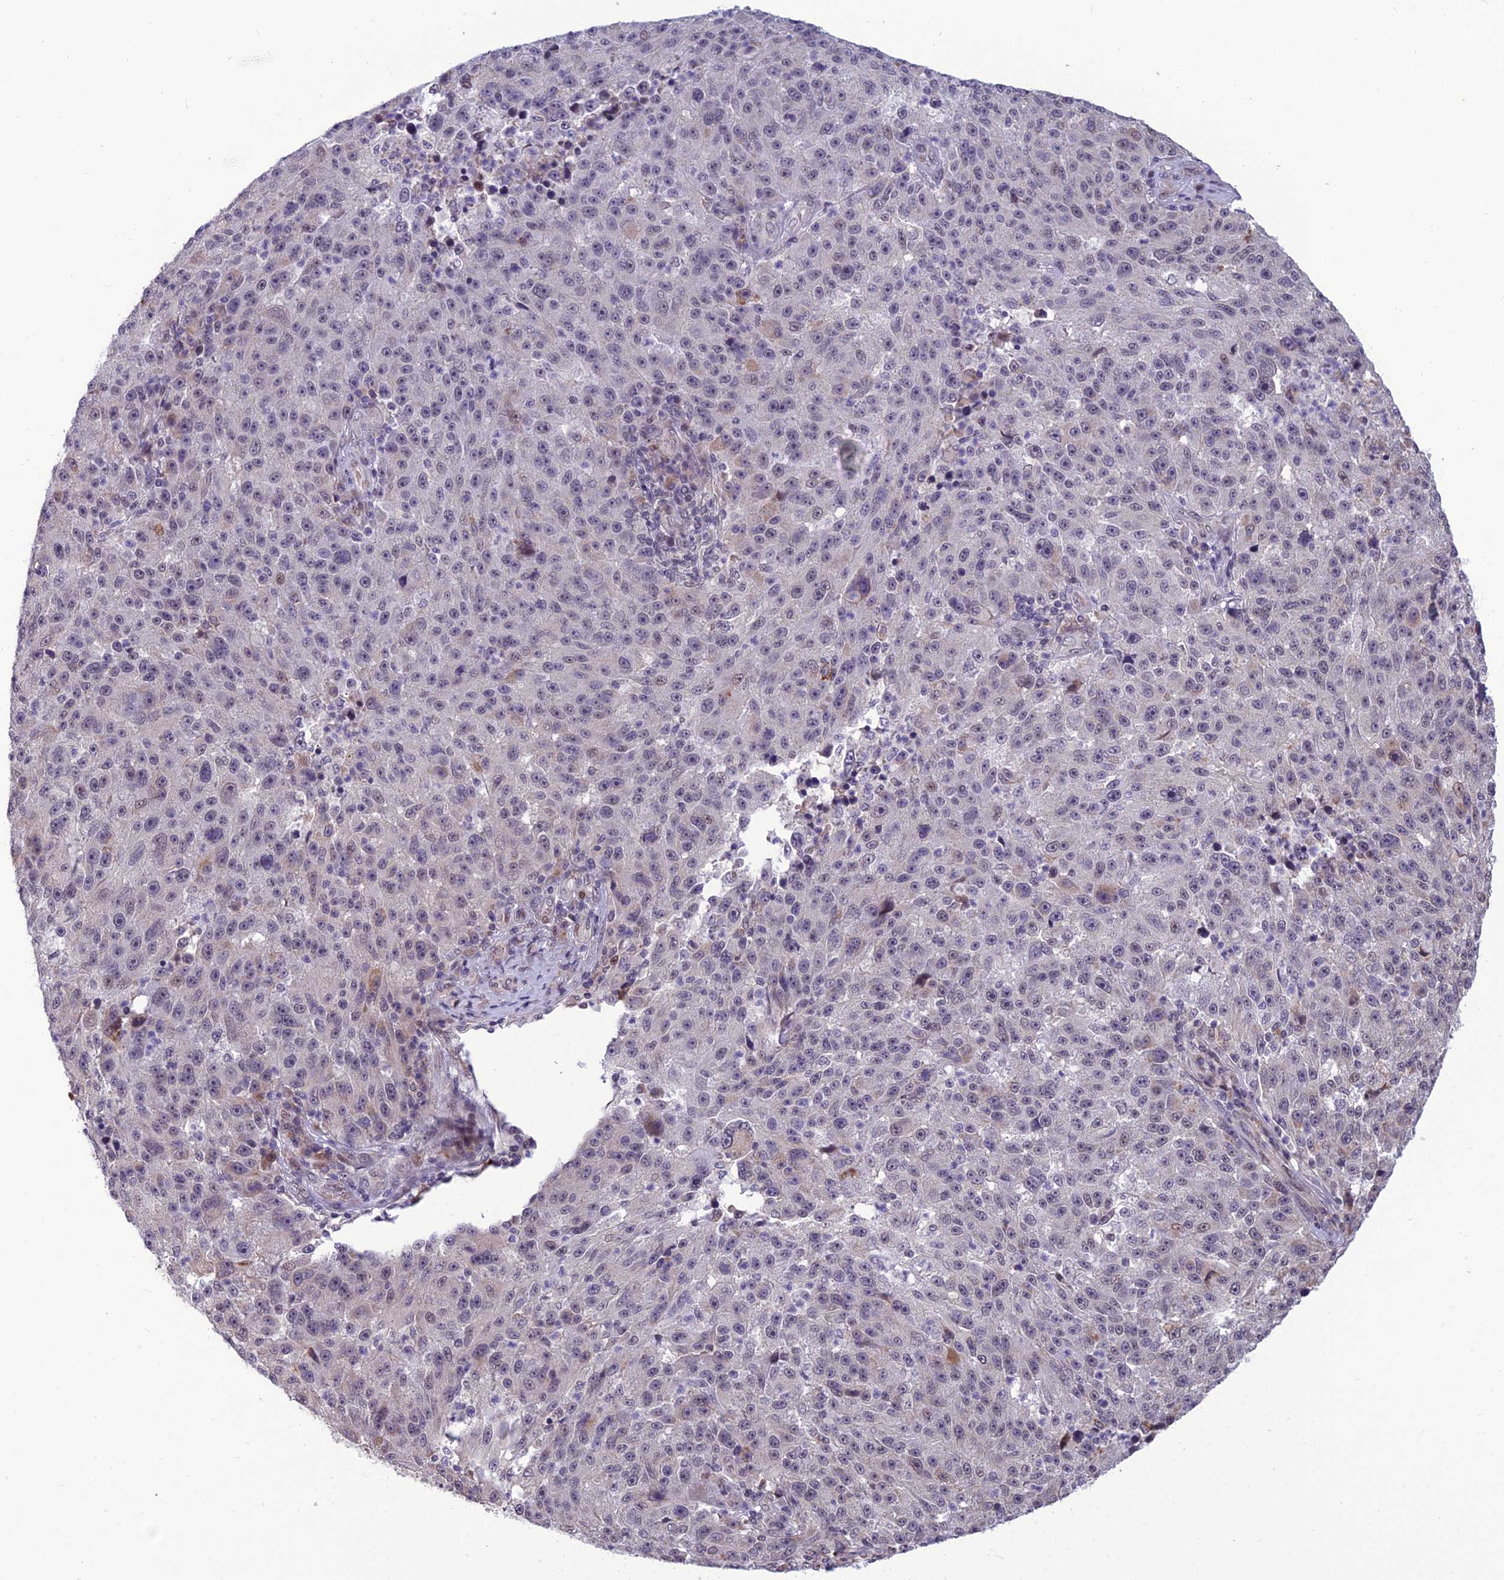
{"staining": {"intensity": "weak", "quantity": "<25%", "location": "cytoplasmic/membranous"}, "tissue": "melanoma", "cell_type": "Tumor cells", "image_type": "cancer", "snomed": [{"axis": "morphology", "description": "Malignant melanoma, NOS"}, {"axis": "topography", "description": "Skin"}], "caption": "Malignant melanoma was stained to show a protein in brown. There is no significant staining in tumor cells. (DAB (3,3'-diaminobenzidine) immunohistochemistry with hematoxylin counter stain).", "gene": "FBRS", "patient": {"sex": "male", "age": 53}}